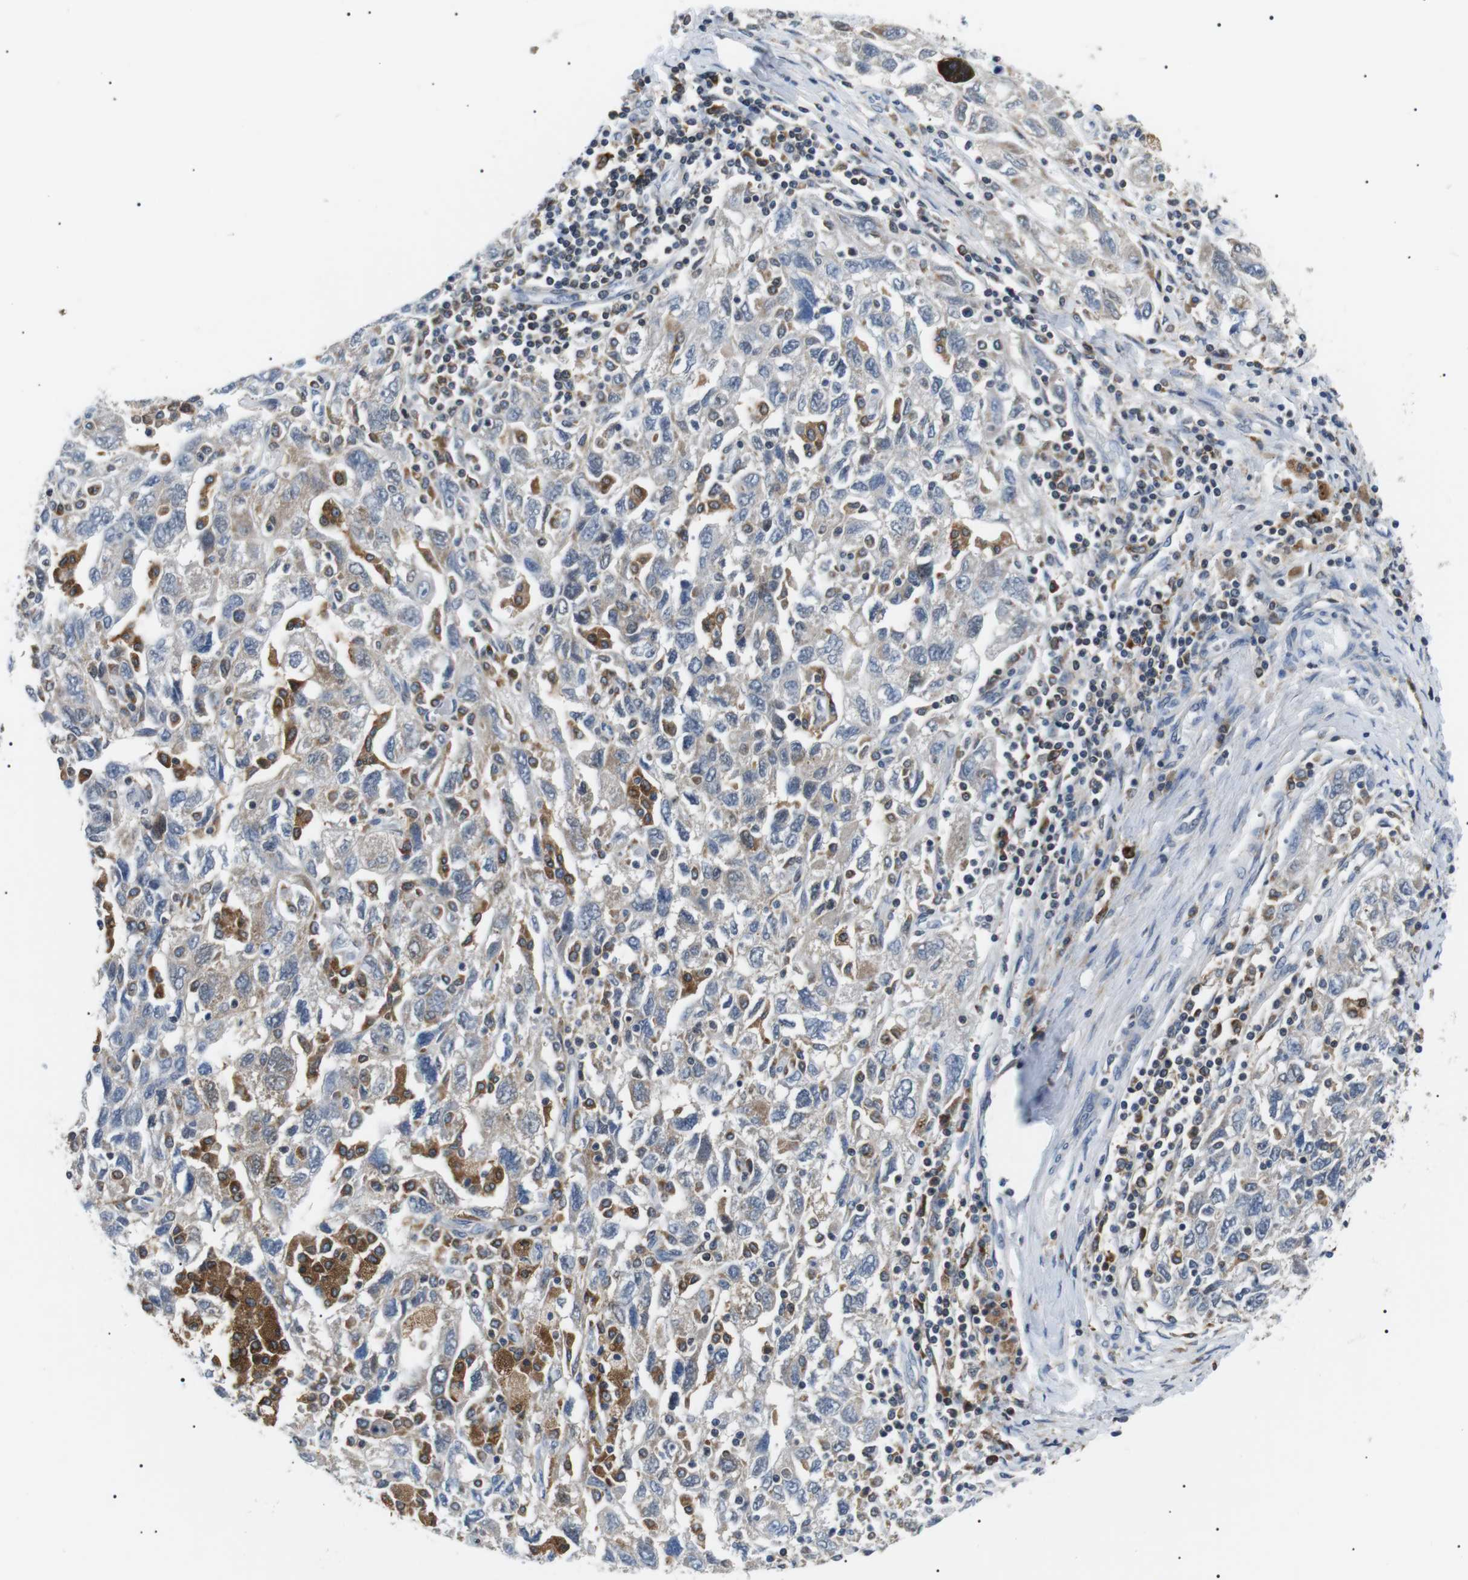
{"staining": {"intensity": "negative", "quantity": "none", "location": "none"}, "tissue": "ovarian cancer", "cell_type": "Tumor cells", "image_type": "cancer", "snomed": [{"axis": "morphology", "description": "Carcinoma, NOS"}, {"axis": "morphology", "description": "Cystadenocarcinoma, serous, NOS"}, {"axis": "topography", "description": "Ovary"}], "caption": "DAB immunohistochemical staining of human ovarian cancer shows no significant positivity in tumor cells. (DAB immunohistochemistry (IHC) with hematoxylin counter stain).", "gene": "RAB9A", "patient": {"sex": "female", "age": 69}}